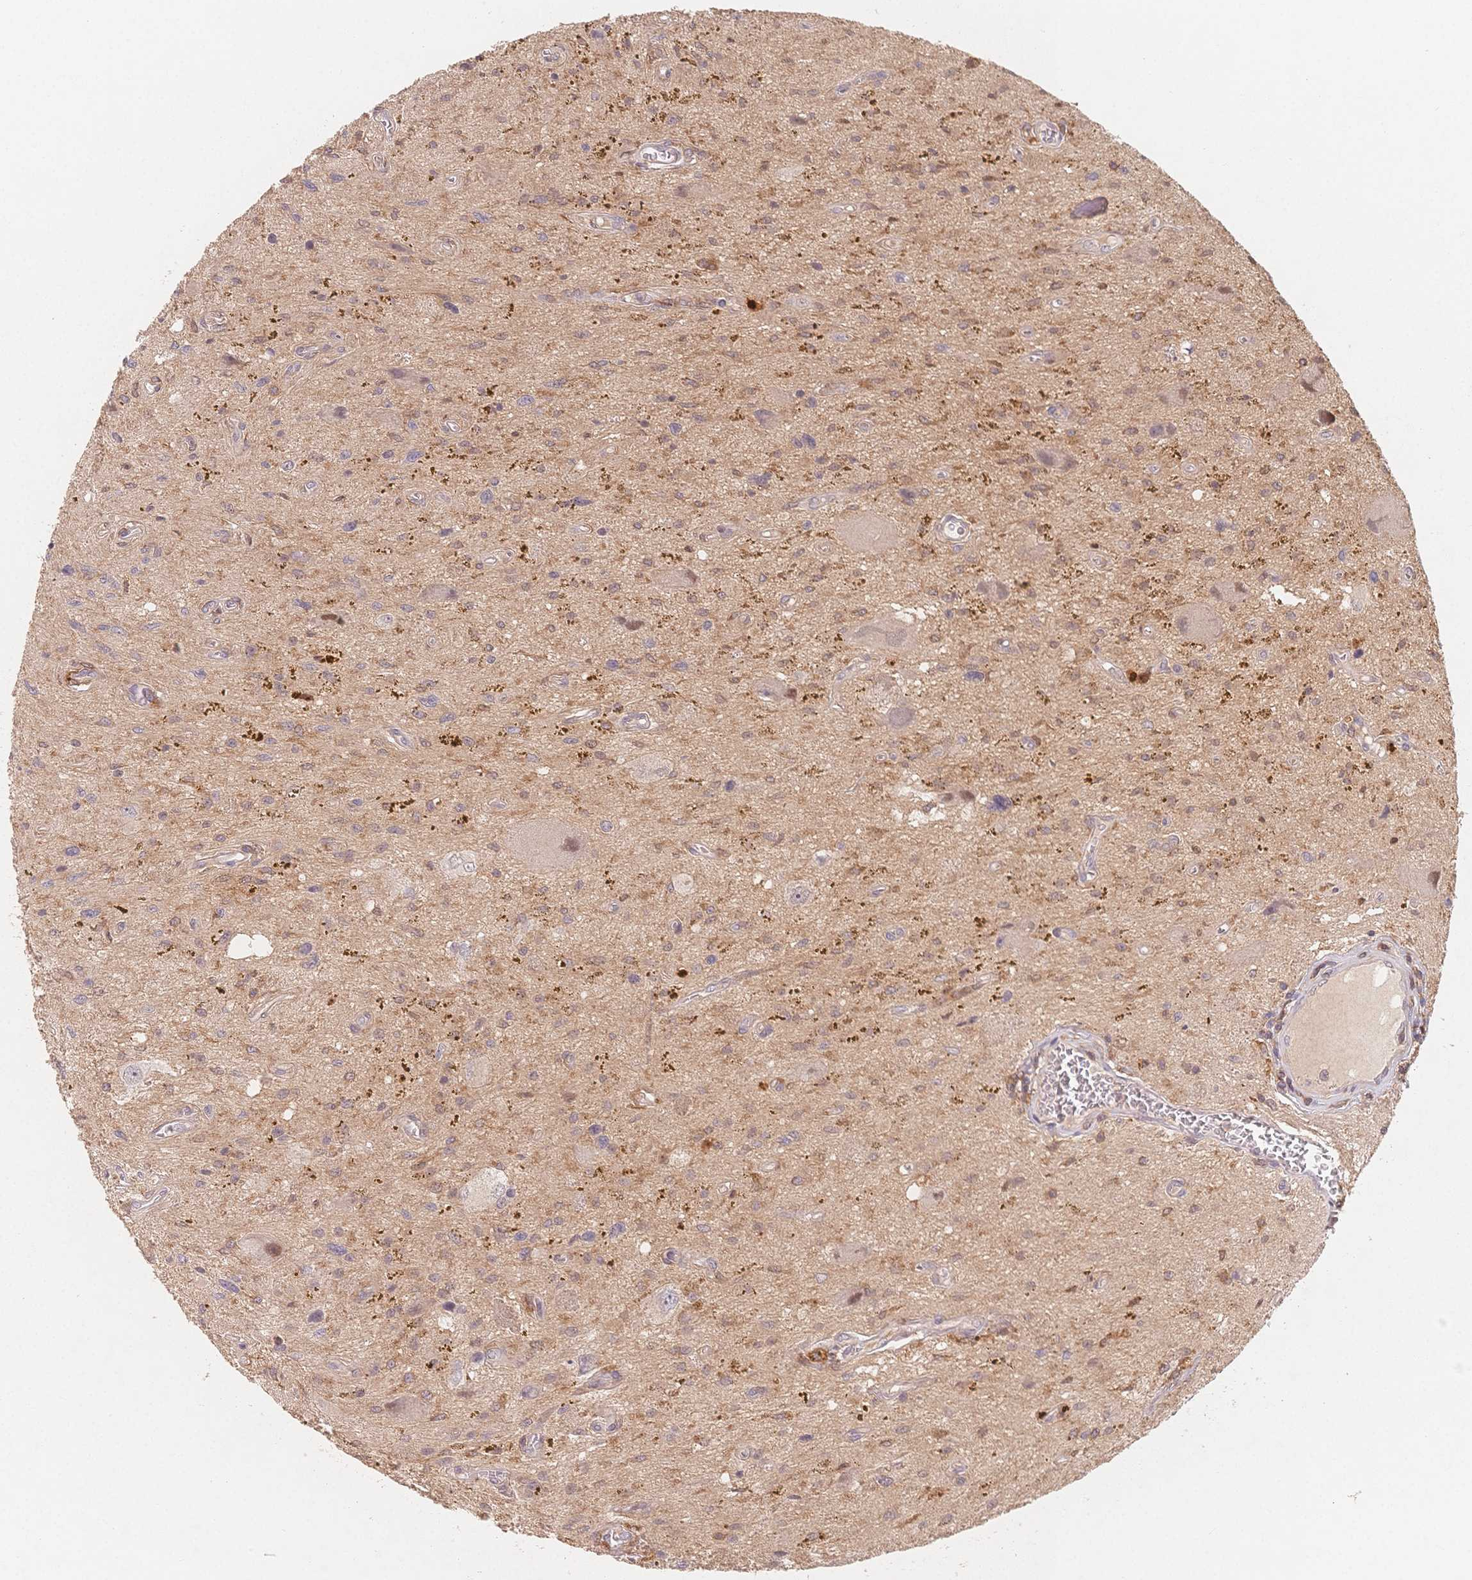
{"staining": {"intensity": "weak", "quantity": "<25%", "location": "cytoplasmic/membranous"}, "tissue": "glioma", "cell_type": "Tumor cells", "image_type": "cancer", "snomed": [{"axis": "morphology", "description": "Glioma, malignant, Low grade"}, {"axis": "topography", "description": "Cerebellum"}], "caption": "High magnification brightfield microscopy of glioma stained with DAB (brown) and counterstained with hematoxylin (blue): tumor cells show no significant expression. Brightfield microscopy of IHC stained with DAB (brown) and hematoxylin (blue), captured at high magnification.", "gene": "C12orf75", "patient": {"sex": "female", "age": 14}}